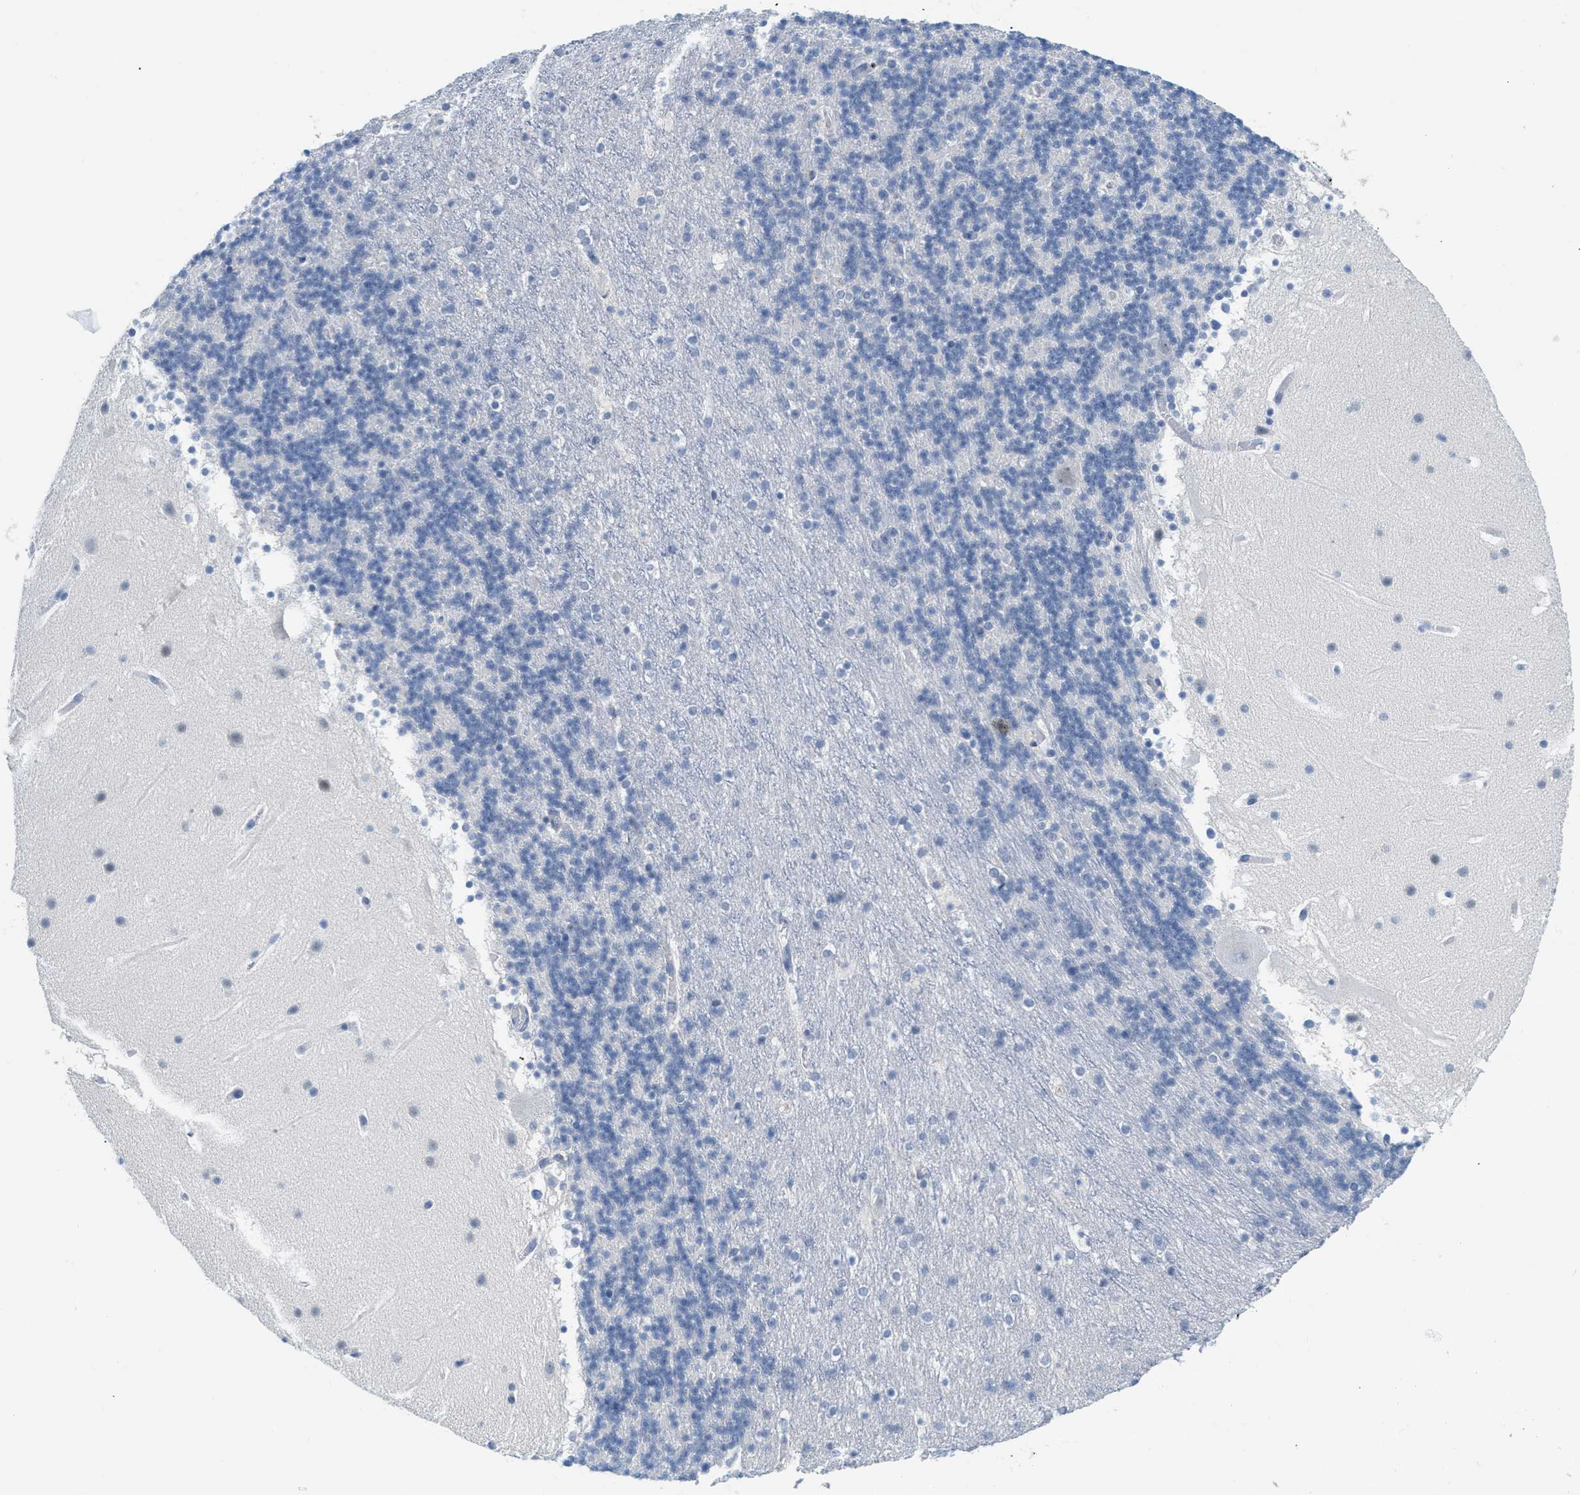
{"staining": {"intensity": "negative", "quantity": "none", "location": "none"}, "tissue": "cerebellum", "cell_type": "Cells in granular layer", "image_type": "normal", "snomed": [{"axis": "morphology", "description": "Normal tissue, NOS"}, {"axis": "topography", "description": "Cerebellum"}], "caption": "The photomicrograph shows no staining of cells in granular layer in benign cerebellum. (DAB (3,3'-diaminobenzidine) IHC visualized using brightfield microscopy, high magnification).", "gene": "HSF2", "patient": {"sex": "male", "age": 45}}